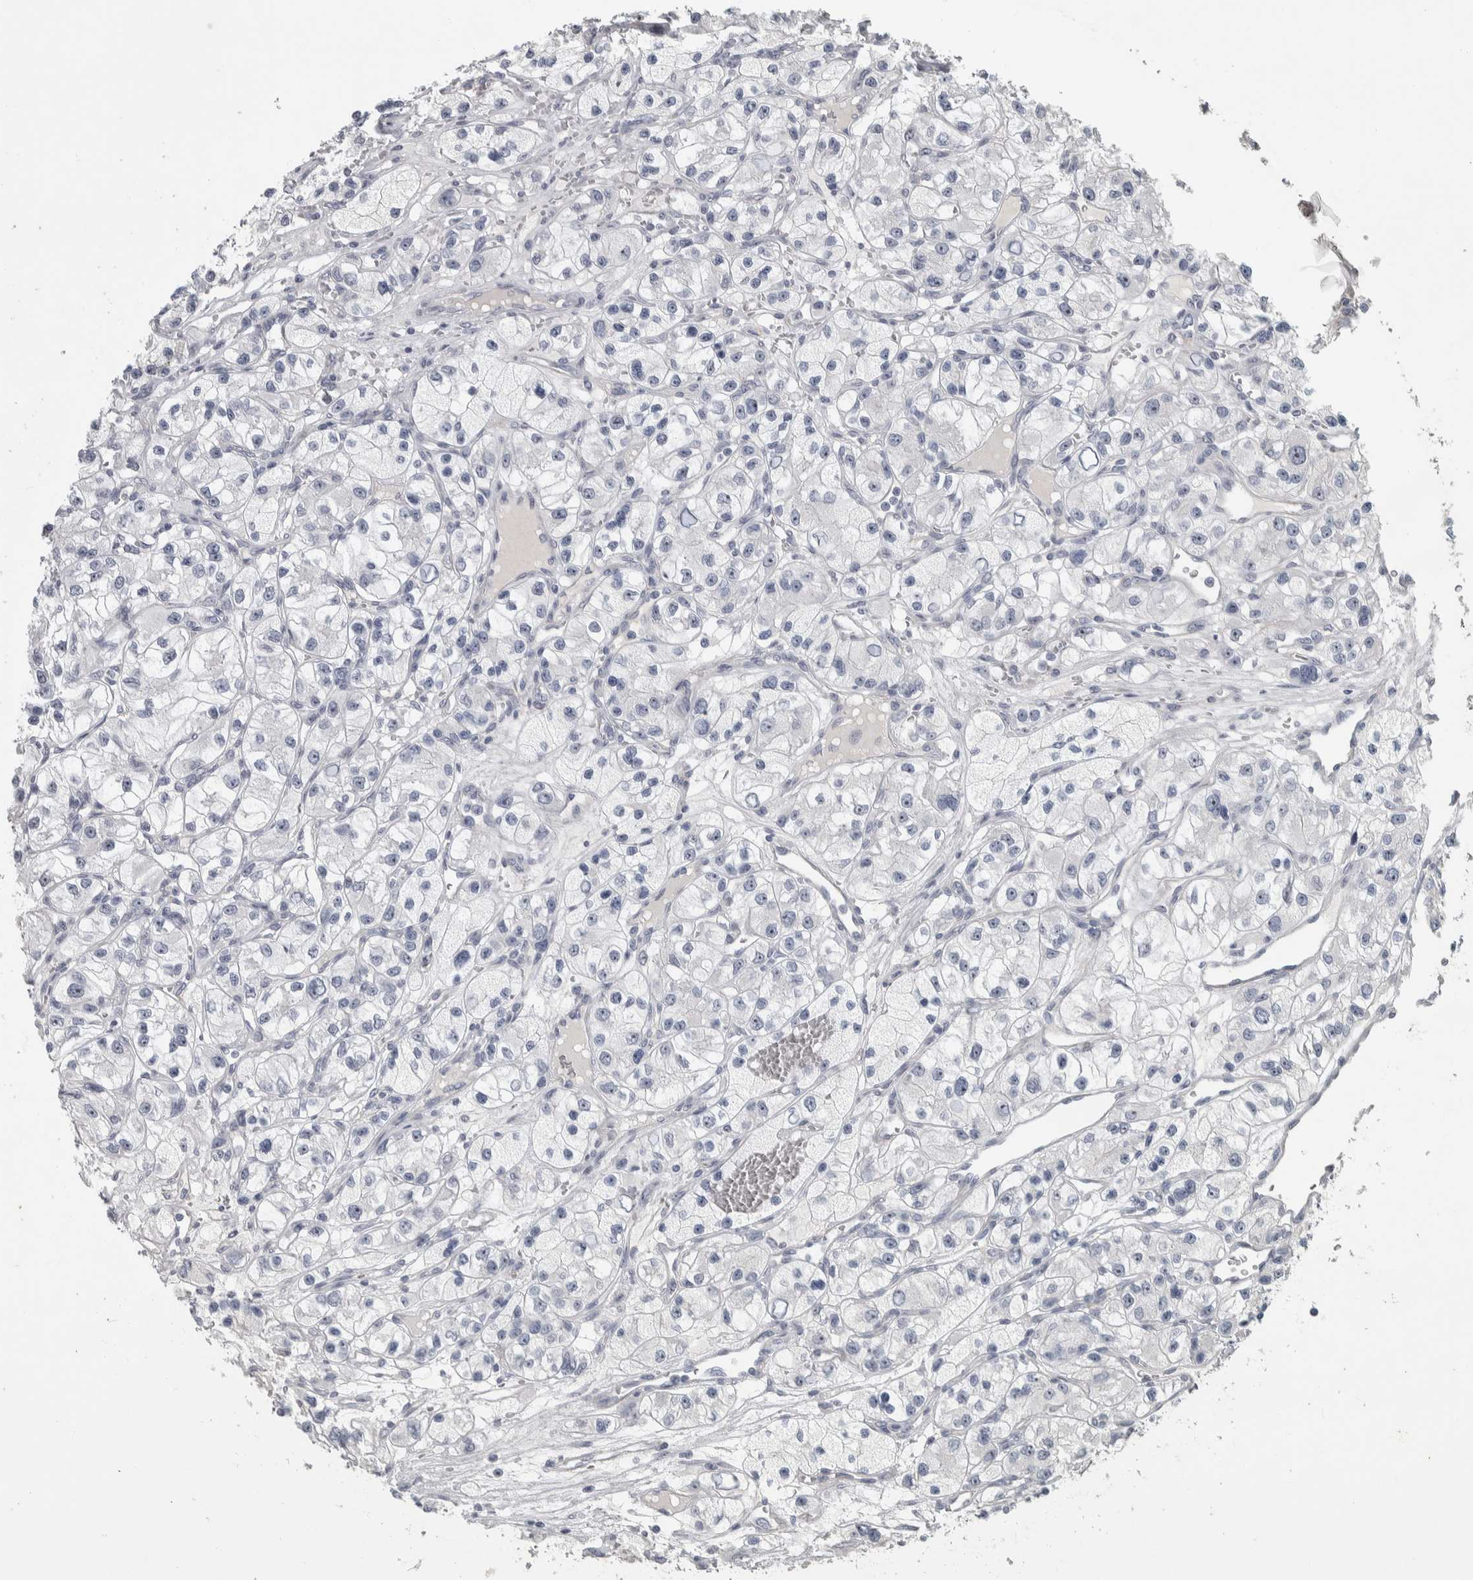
{"staining": {"intensity": "negative", "quantity": "none", "location": "none"}, "tissue": "renal cancer", "cell_type": "Tumor cells", "image_type": "cancer", "snomed": [{"axis": "morphology", "description": "Adenocarcinoma, NOS"}, {"axis": "topography", "description": "Kidney"}], "caption": "This is a image of immunohistochemistry staining of renal adenocarcinoma, which shows no staining in tumor cells.", "gene": "DCAF10", "patient": {"sex": "female", "age": 57}}